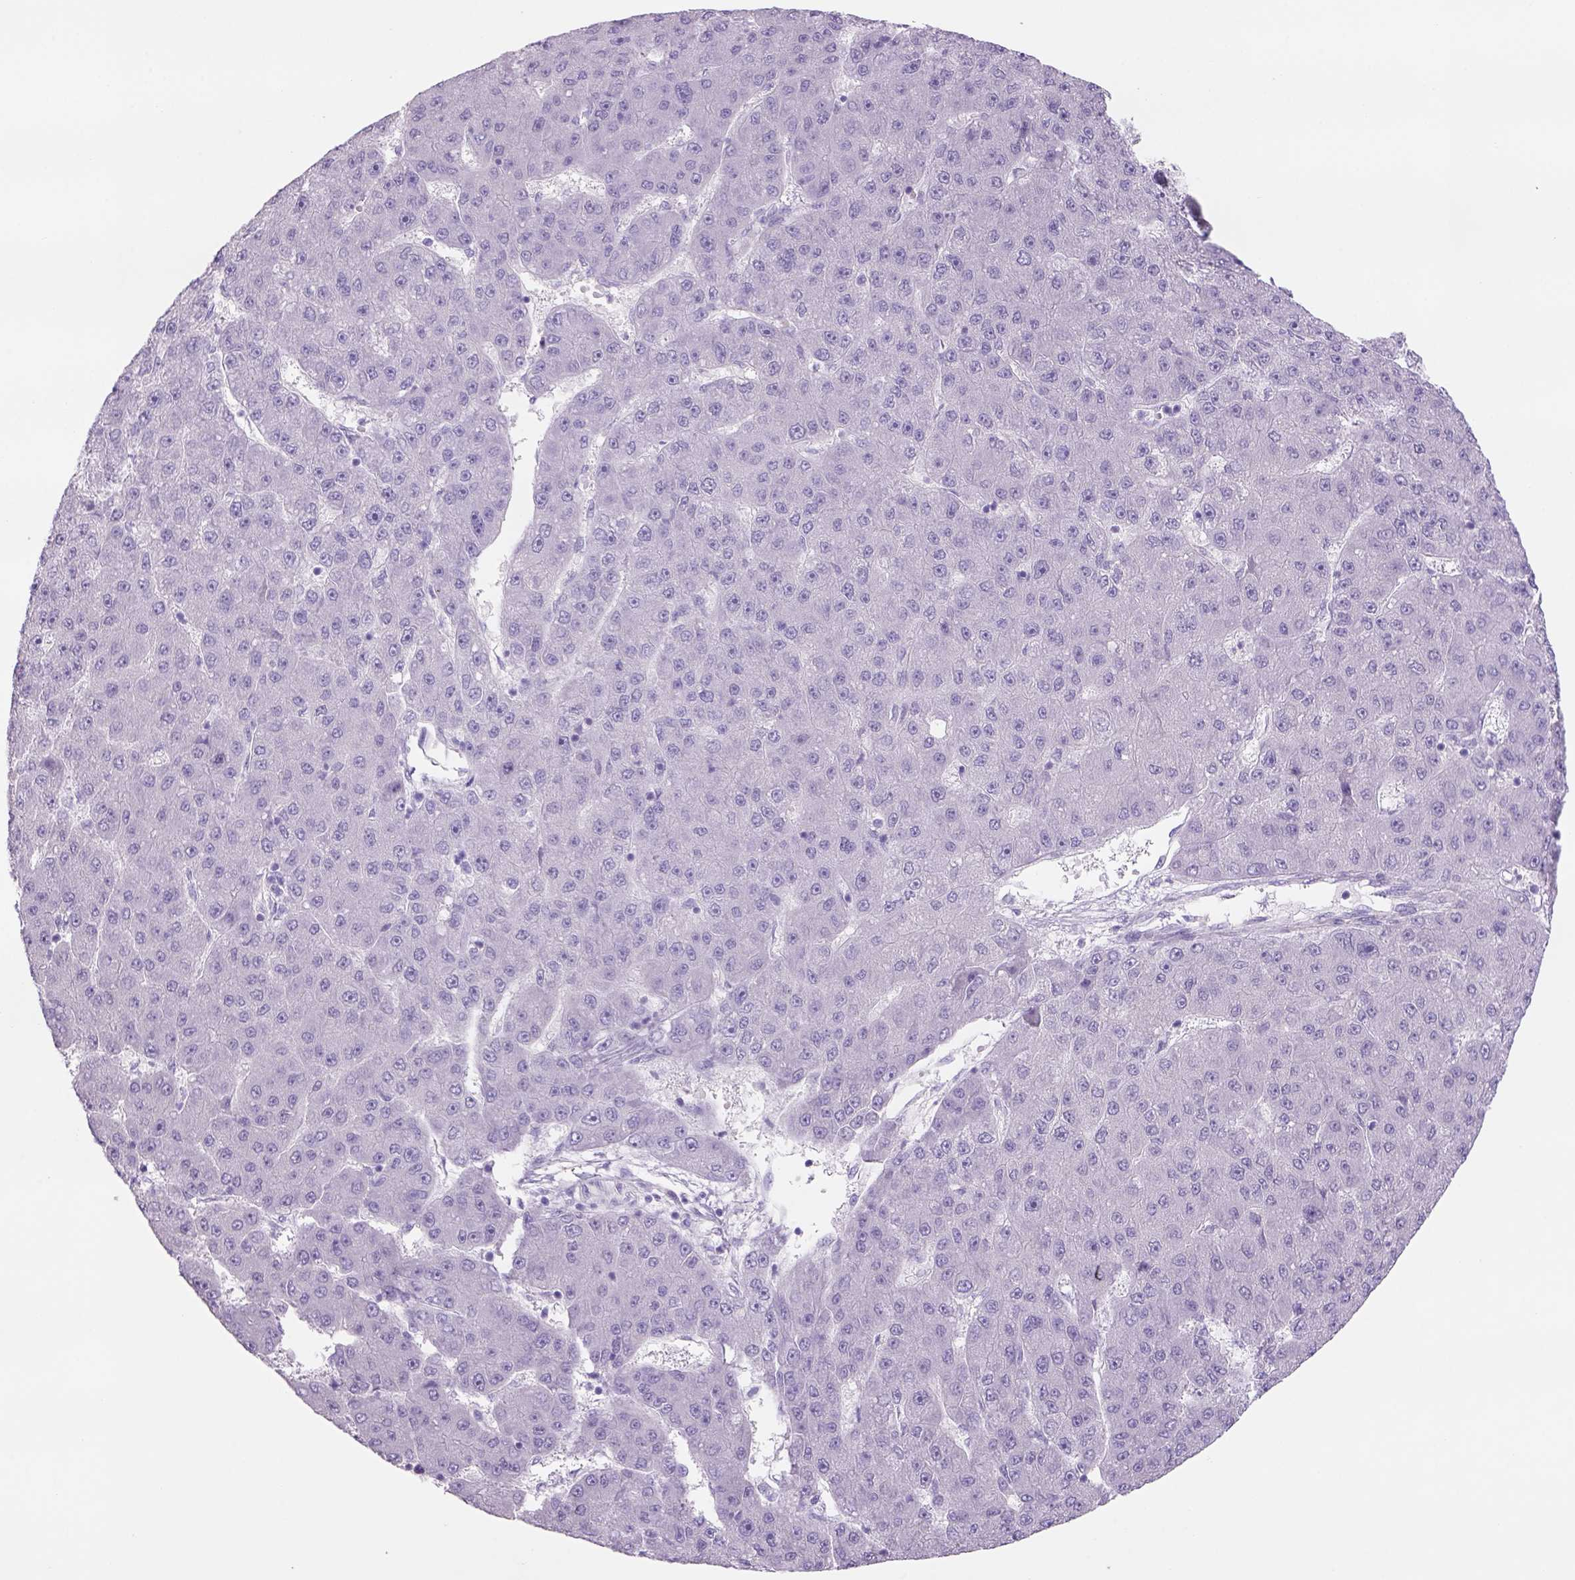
{"staining": {"intensity": "negative", "quantity": "none", "location": "none"}, "tissue": "liver cancer", "cell_type": "Tumor cells", "image_type": "cancer", "snomed": [{"axis": "morphology", "description": "Carcinoma, Hepatocellular, NOS"}, {"axis": "topography", "description": "Liver"}], "caption": "Tumor cells are negative for brown protein staining in liver cancer.", "gene": "TENM4", "patient": {"sex": "male", "age": 67}}